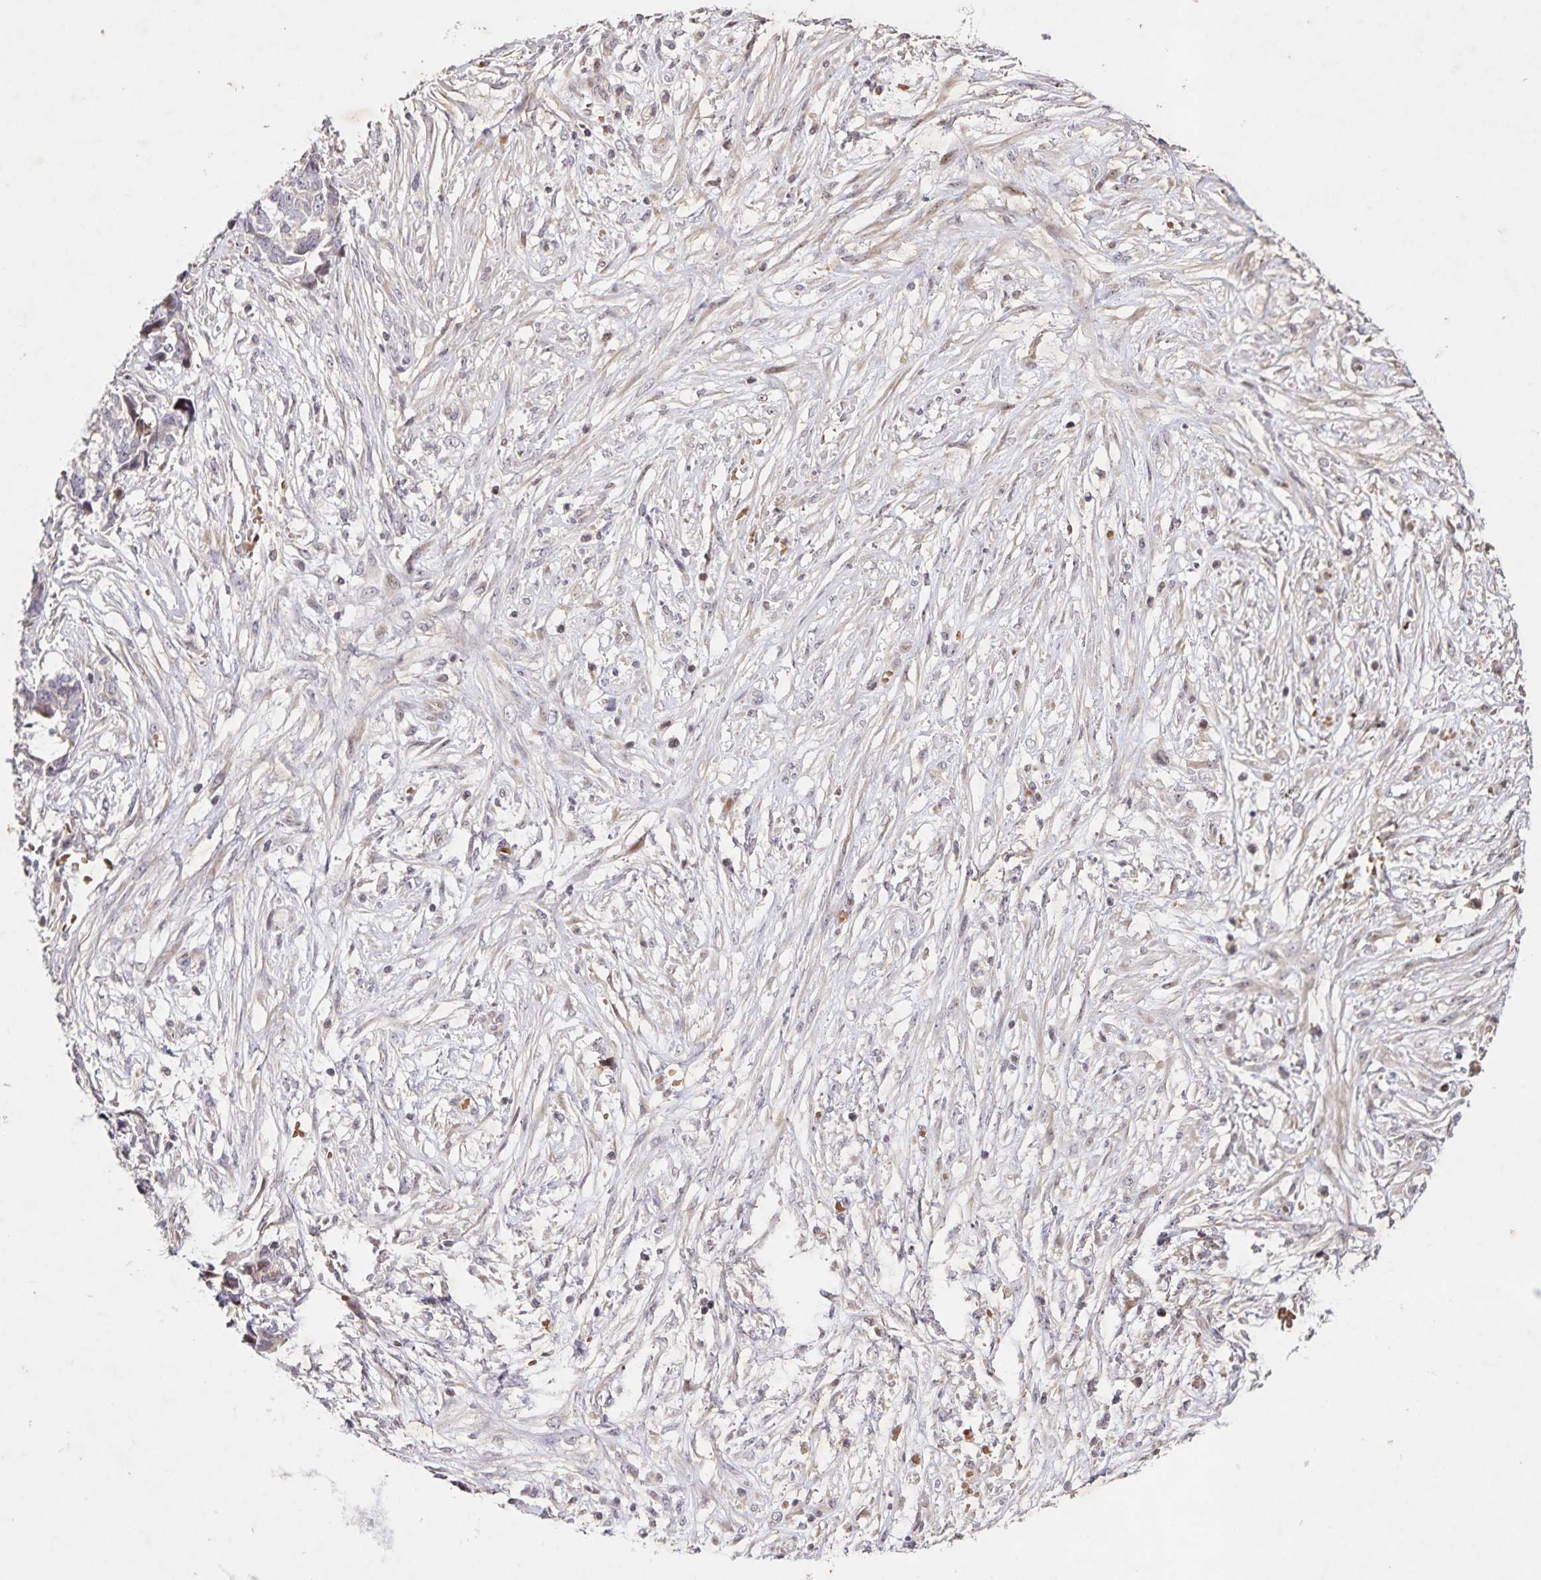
{"staining": {"intensity": "negative", "quantity": "none", "location": "none"}, "tissue": "ovarian cancer", "cell_type": "Tumor cells", "image_type": "cancer", "snomed": [{"axis": "morphology", "description": "Cystadenocarcinoma, serous, NOS"}, {"axis": "topography", "description": "Ovary"}], "caption": "Tumor cells are negative for brown protein staining in ovarian serous cystadenocarcinoma.", "gene": "GDF2", "patient": {"sex": "female", "age": 69}}